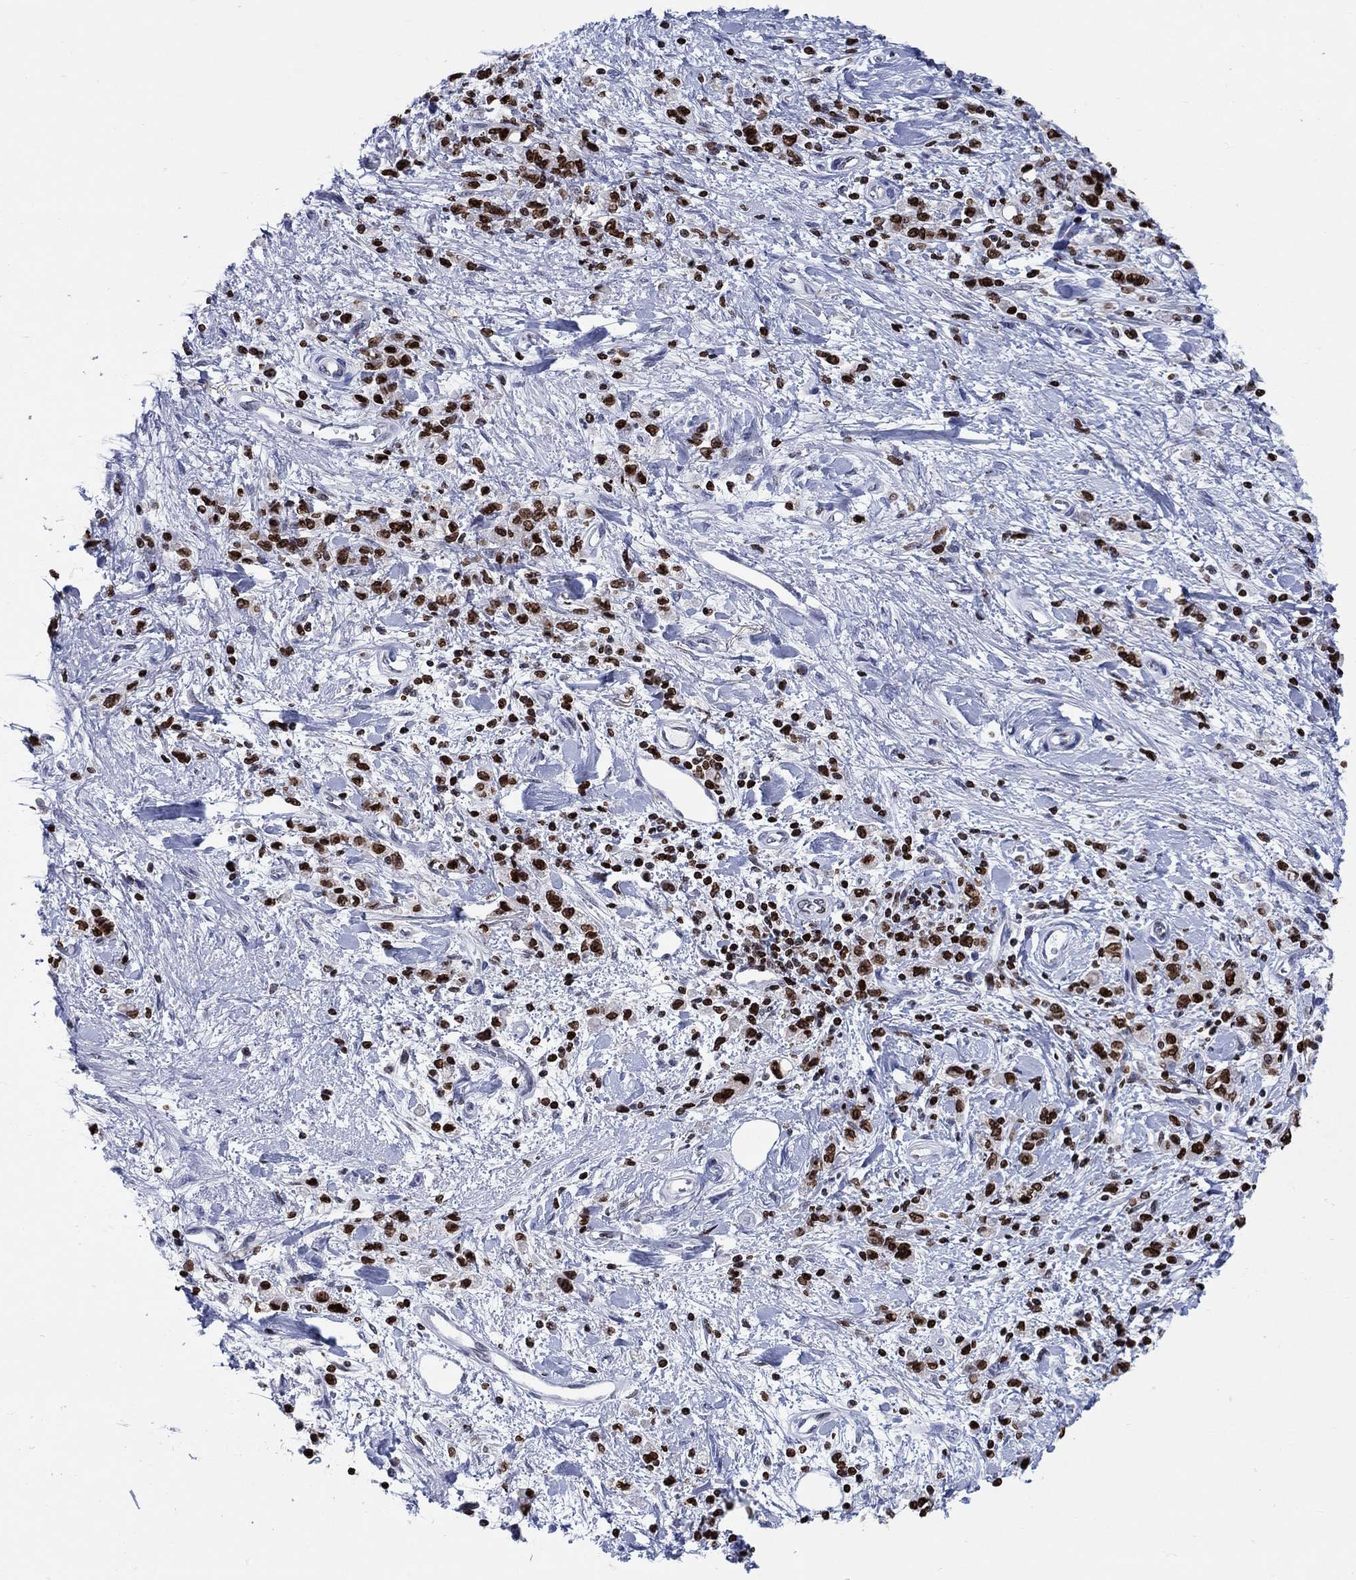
{"staining": {"intensity": "strong", "quantity": ">75%", "location": "nuclear"}, "tissue": "stomach cancer", "cell_type": "Tumor cells", "image_type": "cancer", "snomed": [{"axis": "morphology", "description": "Adenocarcinoma, NOS"}, {"axis": "topography", "description": "Stomach"}], "caption": "This photomicrograph displays IHC staining of stomach cancer (adenocarcinoma), with high strong nuclear expression in about >75% of tumor cells.", "gene": "HMGA1", "patient": {"sex": "male", "age": 77}}